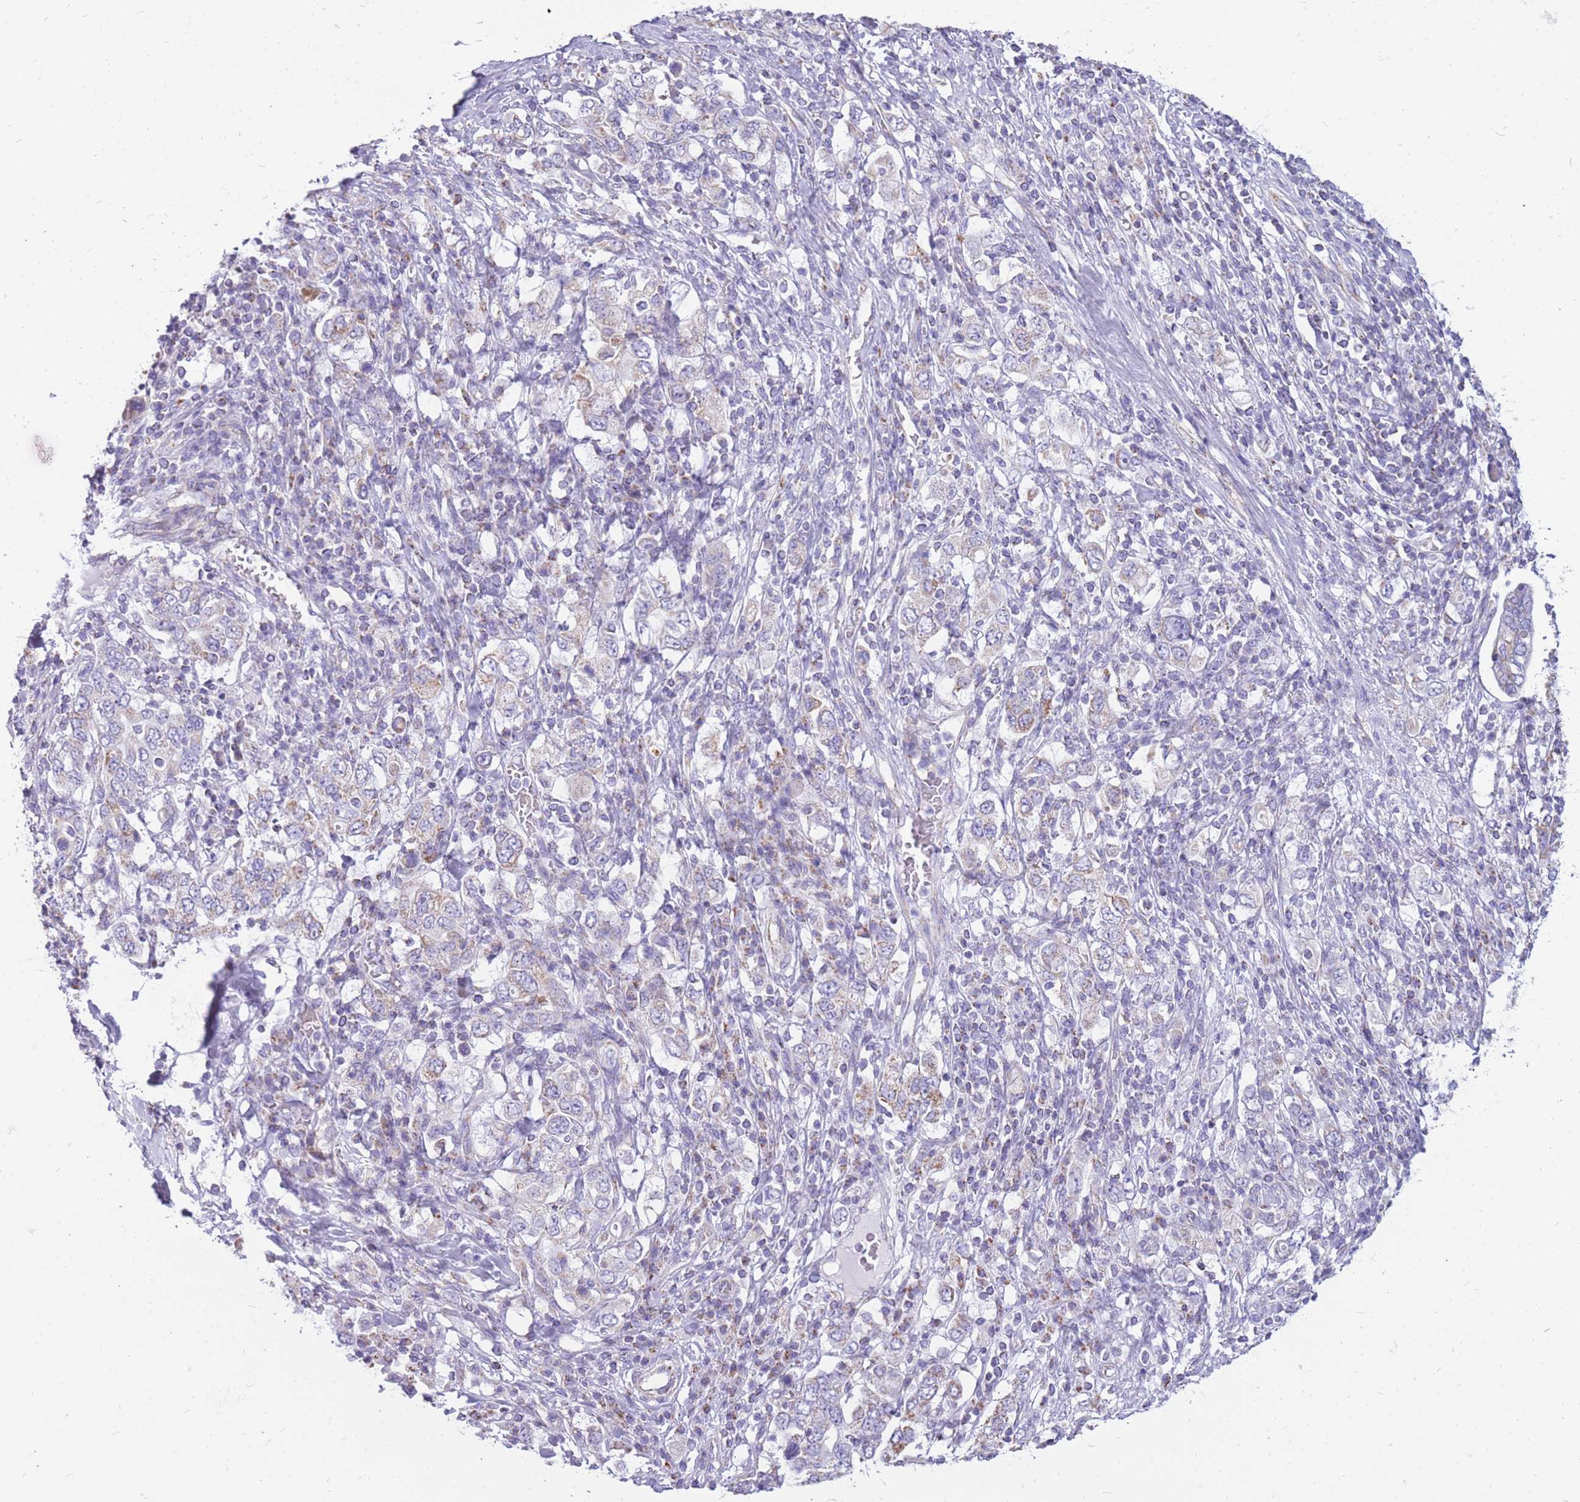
{"staining": {"intensity": "weak", "quantity": "<25%", "location": "cytoplasmic/membranous"}, "tissue": "stomach cancer", "cell_type": "Tumor cells", "image_type": "cancer", "snomed": [{"axis": "morphology", "description": "Adenocarcinoma, NOS"}, {"axis": "topography", "description": "Stomach, upper"}, {"axis": "topography", "description": "Stomach"}], "caption": "The immunohistochemistry photomicrograph has no significant positivity in tumor cells of stomach cancer (adenocarcinoma) tissue.", "gene": "PCSK1", "patient": {"sex": "male", "age": 62}}